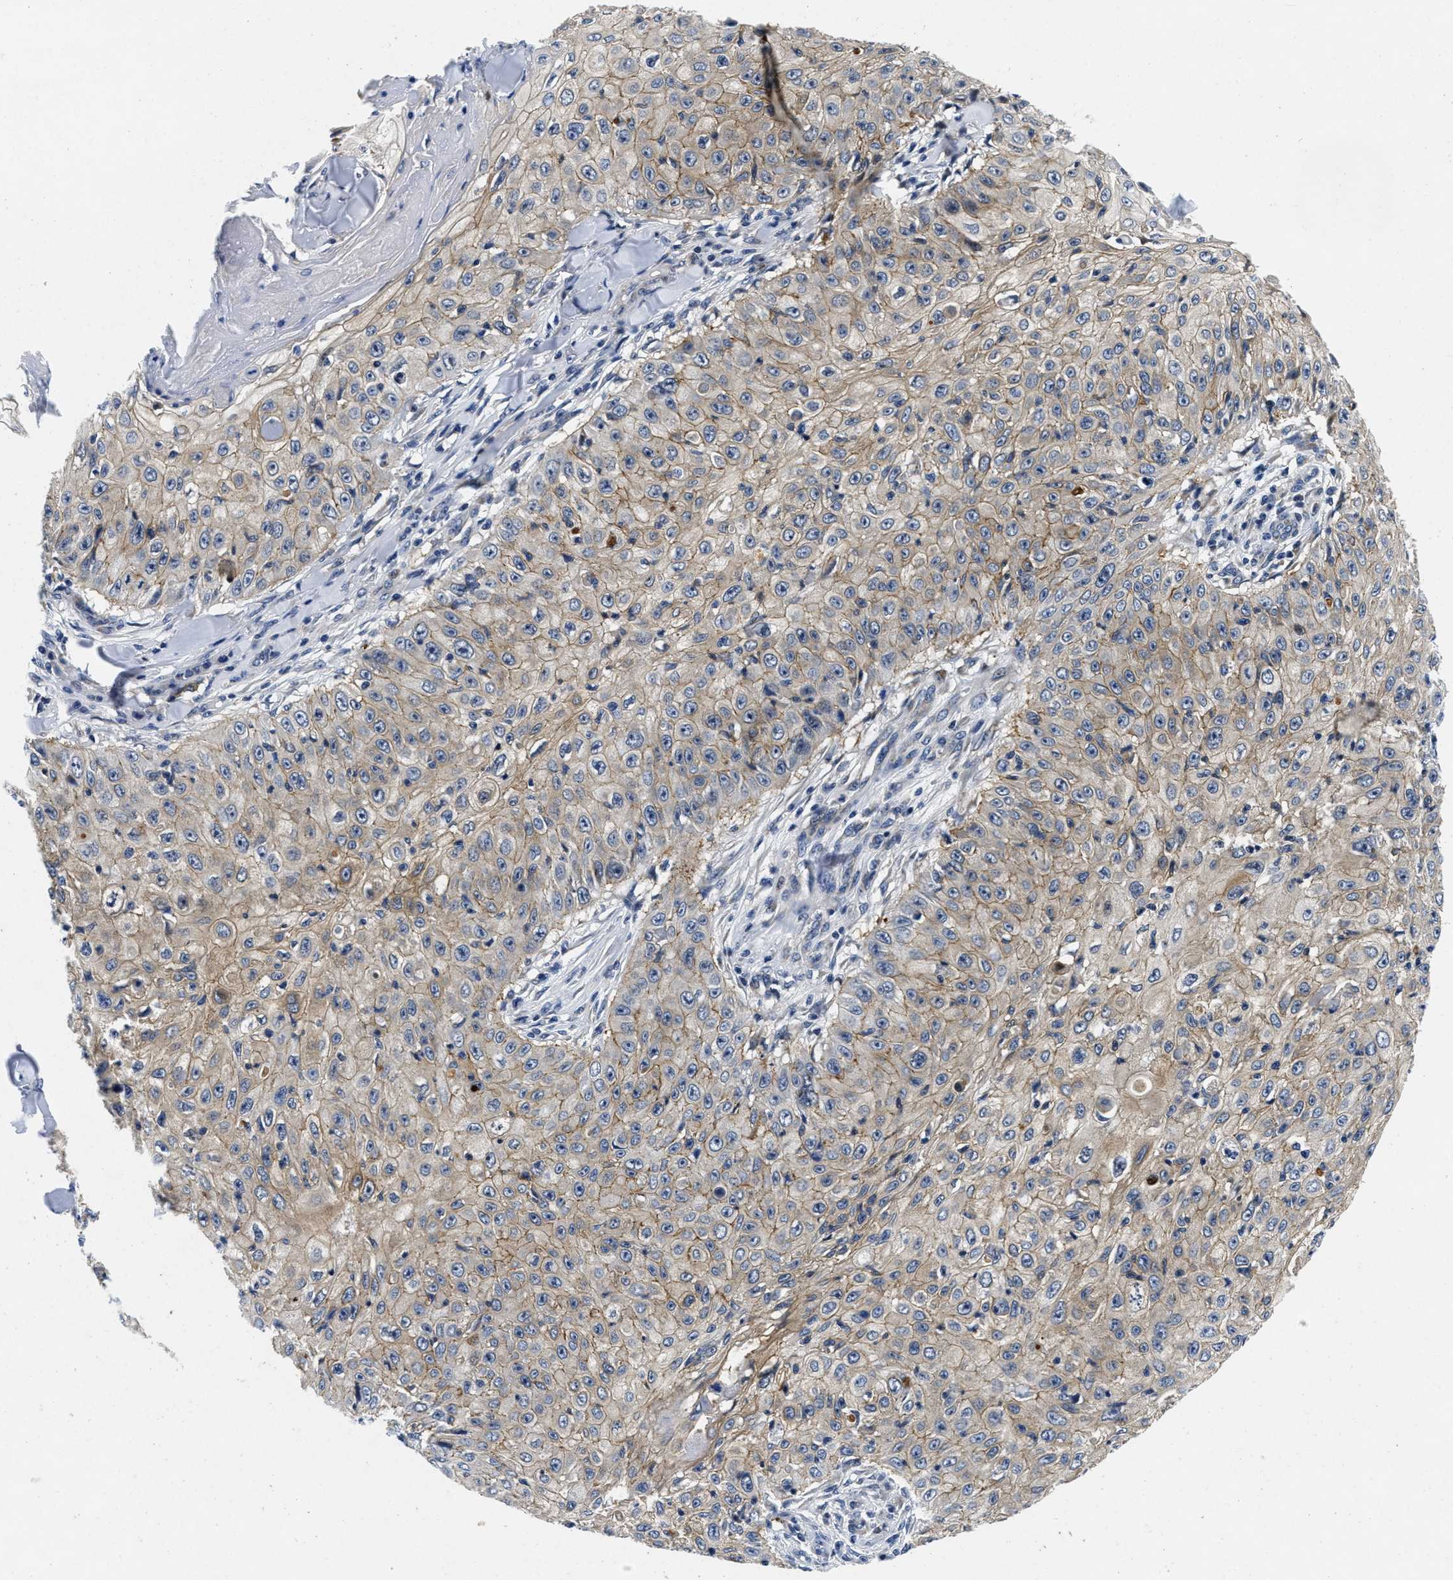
{"staining": {"intensity": "weak", "quantity": ">75%", "location": "cytoplasmic/membranous"}, "tissue": "skin cancer", "cell_type": "Tumor cells", "image_type": "cancer", "snomed": [{"axis": "morphology", "description": "Squamous cell carcinoma, NOS"}, {"axis": "topography", "description": "Skin"}], "caption": "A brown stain highlights weak cytoplasmic/membranous expression of a protein in human squamous cell carcinoma (skin) tumor cells.", "gene": "LAD1", "patient": {"sex": "male", "age": 86}}